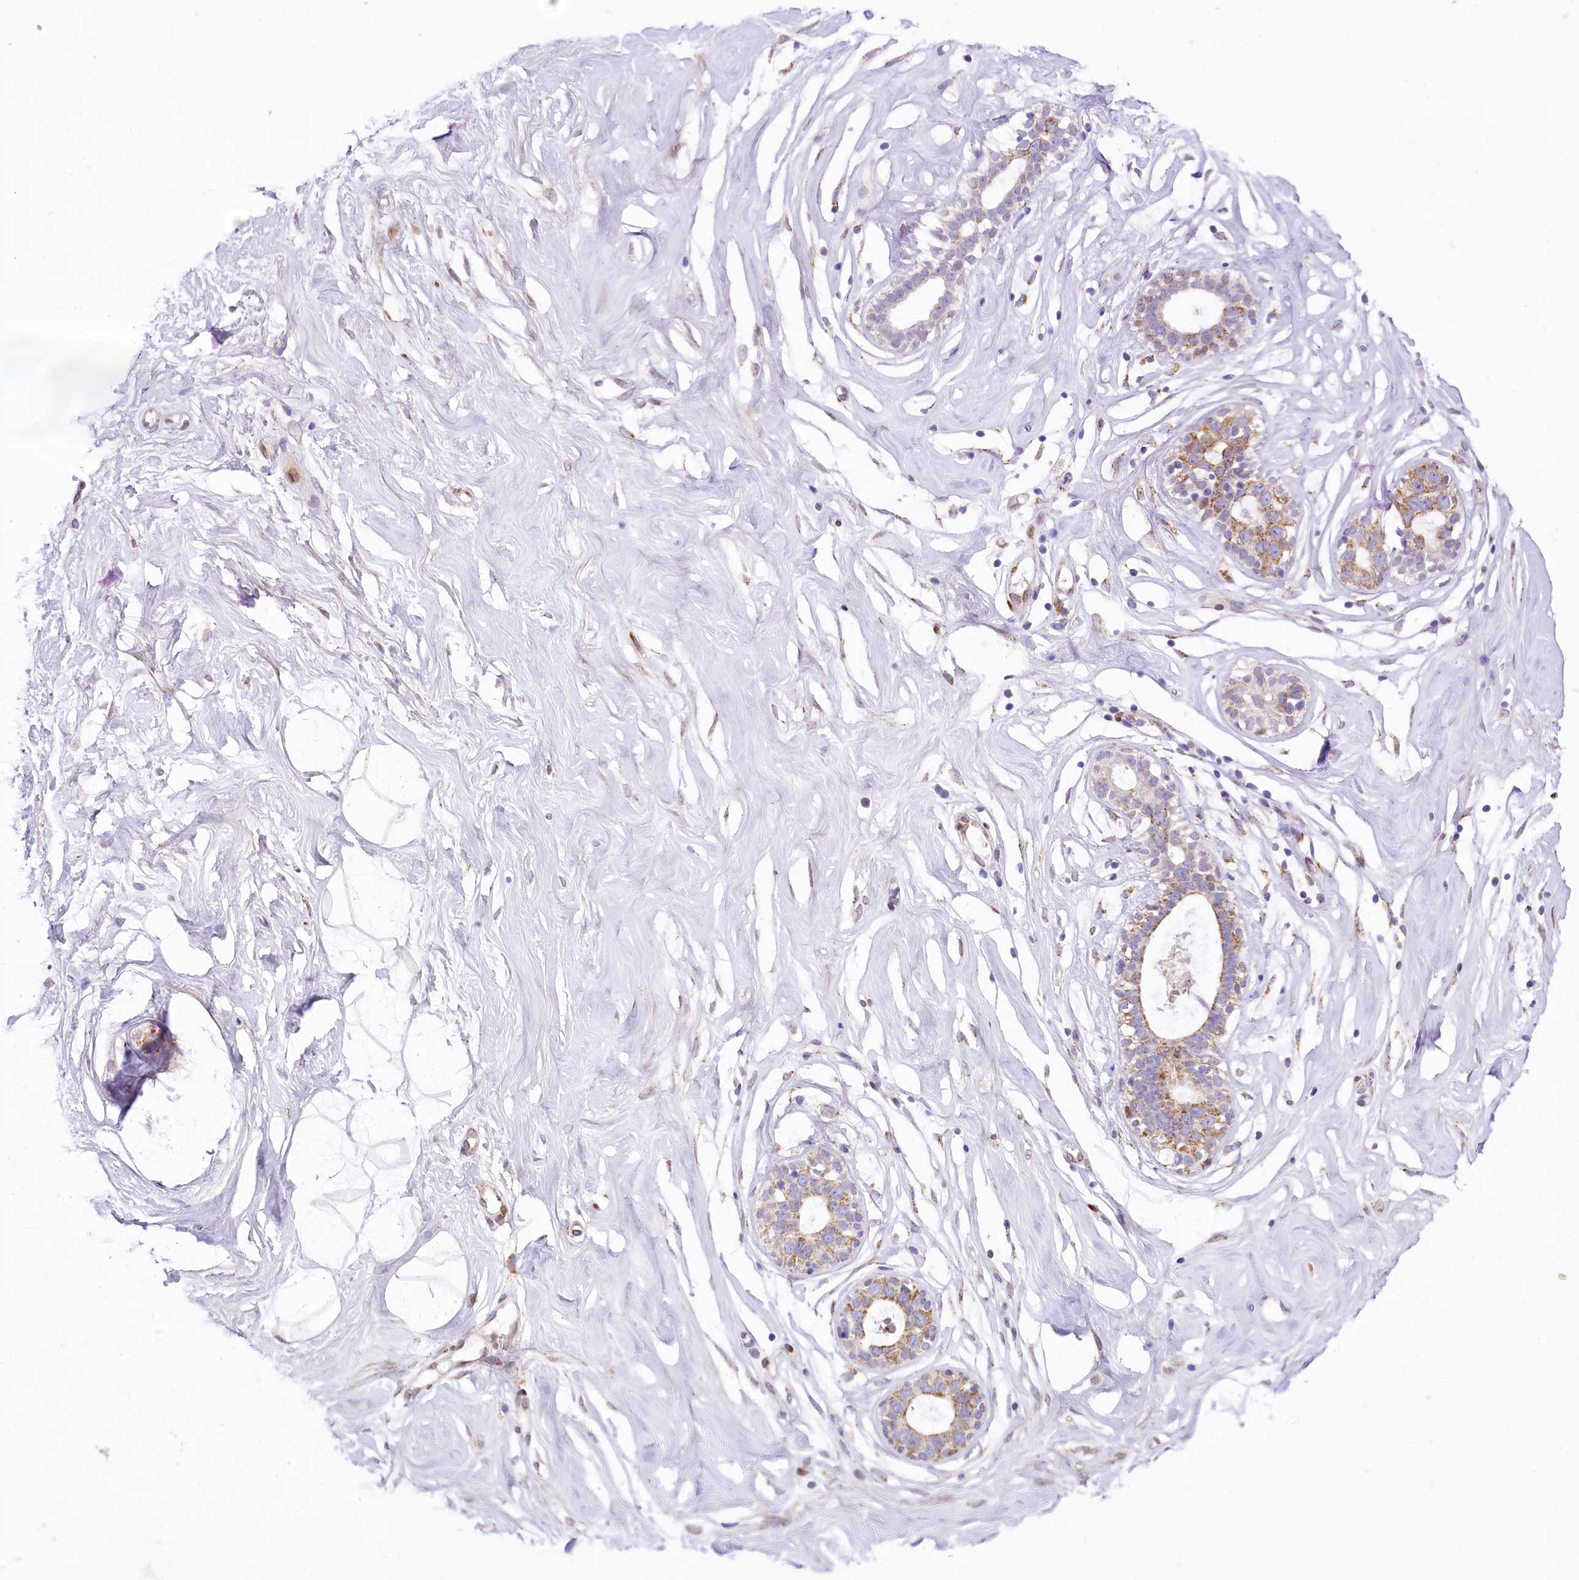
{"staining": {"intensity": "negative", "quantity": "none", "location": "none"}, "tissue": "breast", "cell_type": "Adipocytes", "image_type": "normal", "snomed": [{"axis": "morphology", "description": "Normal tissue, NOS"}, {"axis": "morphology", "description": "Adenoma, NOS"}, {"axis": "topography", "description": "Breast"}], "caption": "Human breast stained for a protein using immunohistochemistry (IHC) displays no staining in adipocytes.", "gene": "PPIP5K2", "patient": {"sex": "female", "age": 23}}